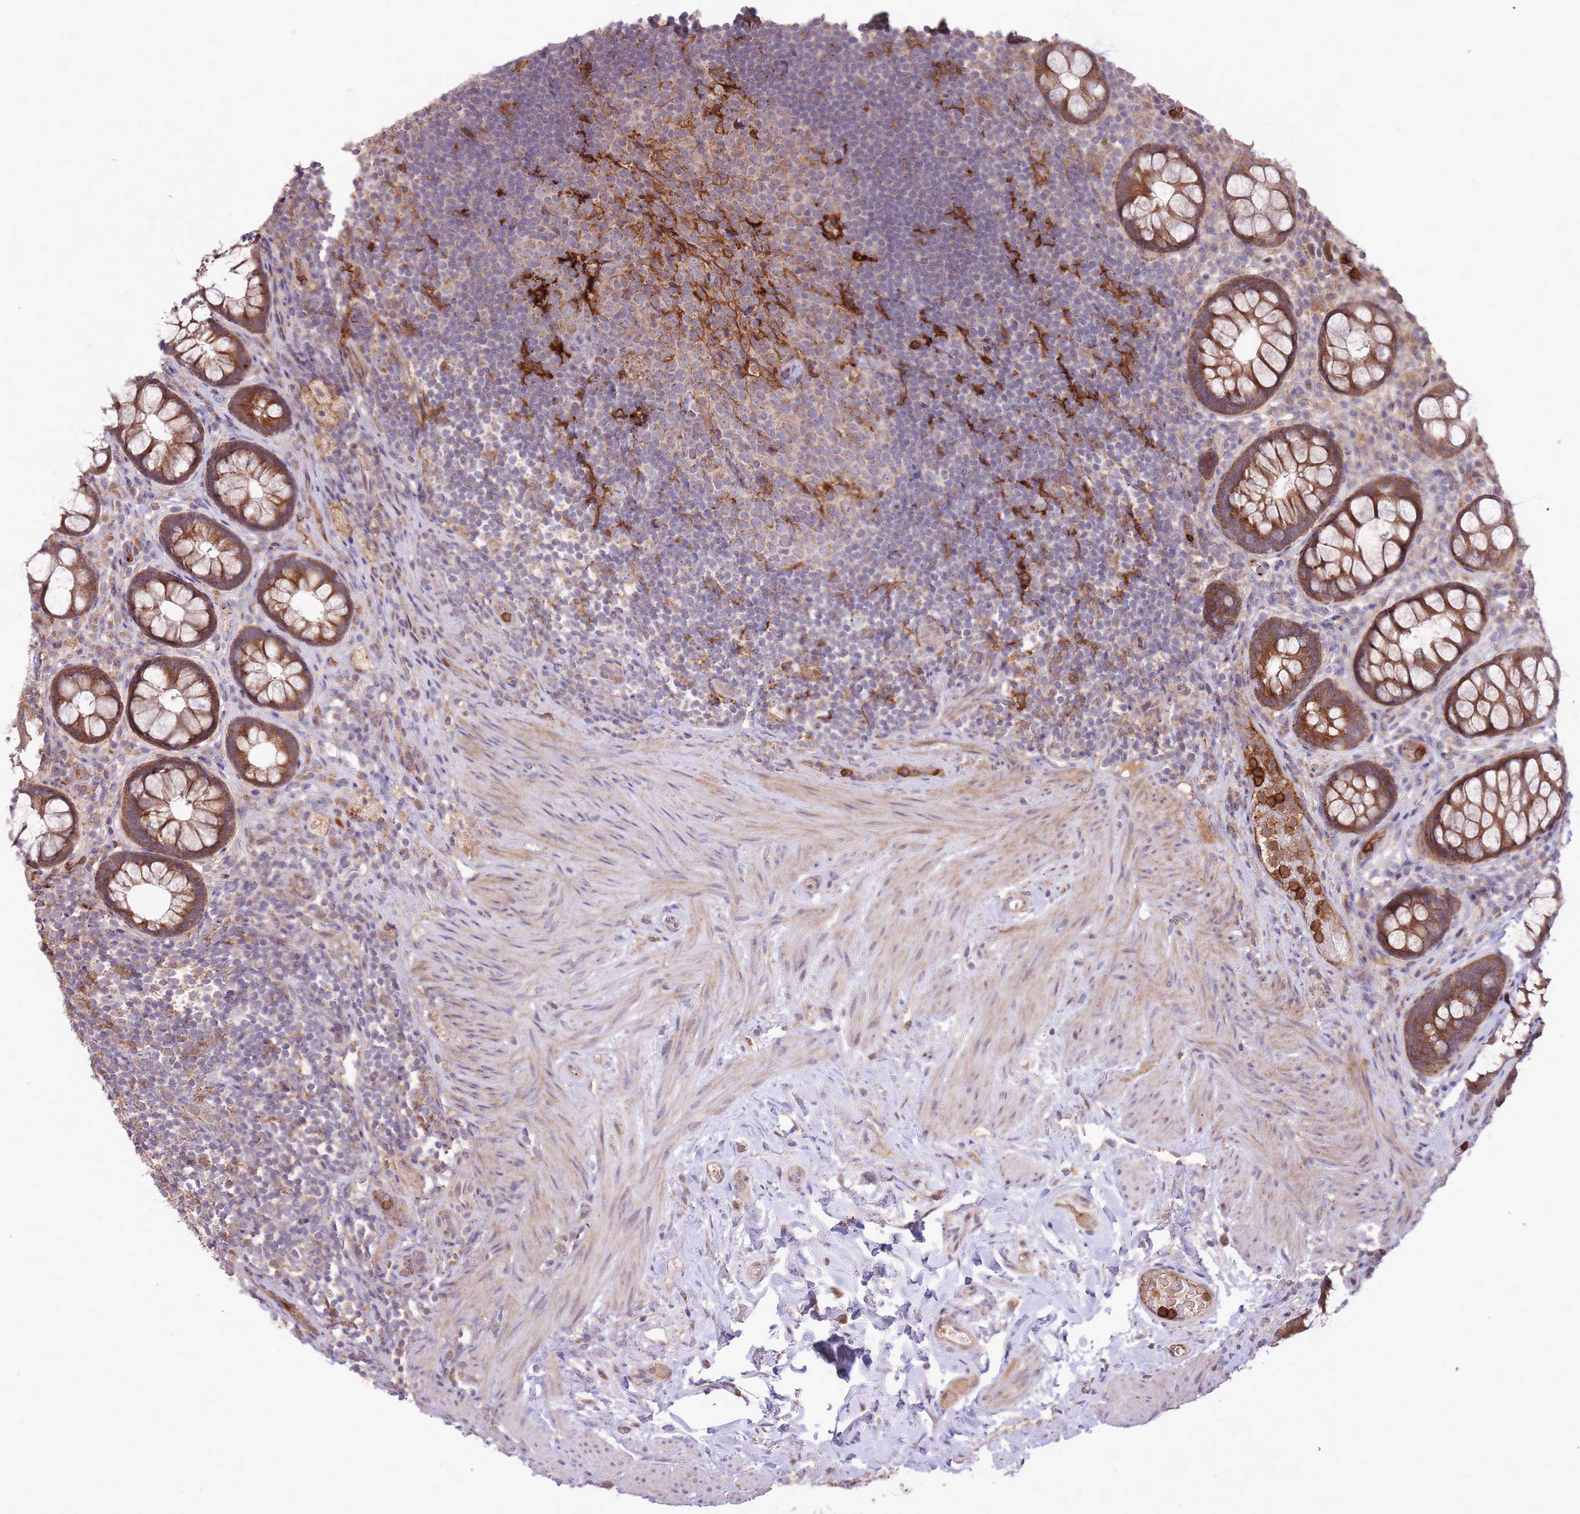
{"staining": {"intensity": "moderate", "quantity": ">75%", "location": "cytoplasmic/membranous"}, "tissue": "rectum", "cell_type": "Glandular cells", "image_type": "normal", "snomed": [{"axis": "morphology", "description": "Normal tissue, NOS"}, {"axis": "topography", "description": "Rectum"}, {"axis": "topography", "description": "Peripheral nerve tissue"}], "caption": "IHC of normal human rectum exhibits medium levels of moderate cytoplasmic/membranous expression in approximately >75% of glandular cells.", "gene": "IGF2BP2", "patient": {"sex": "female", "age": 69}}